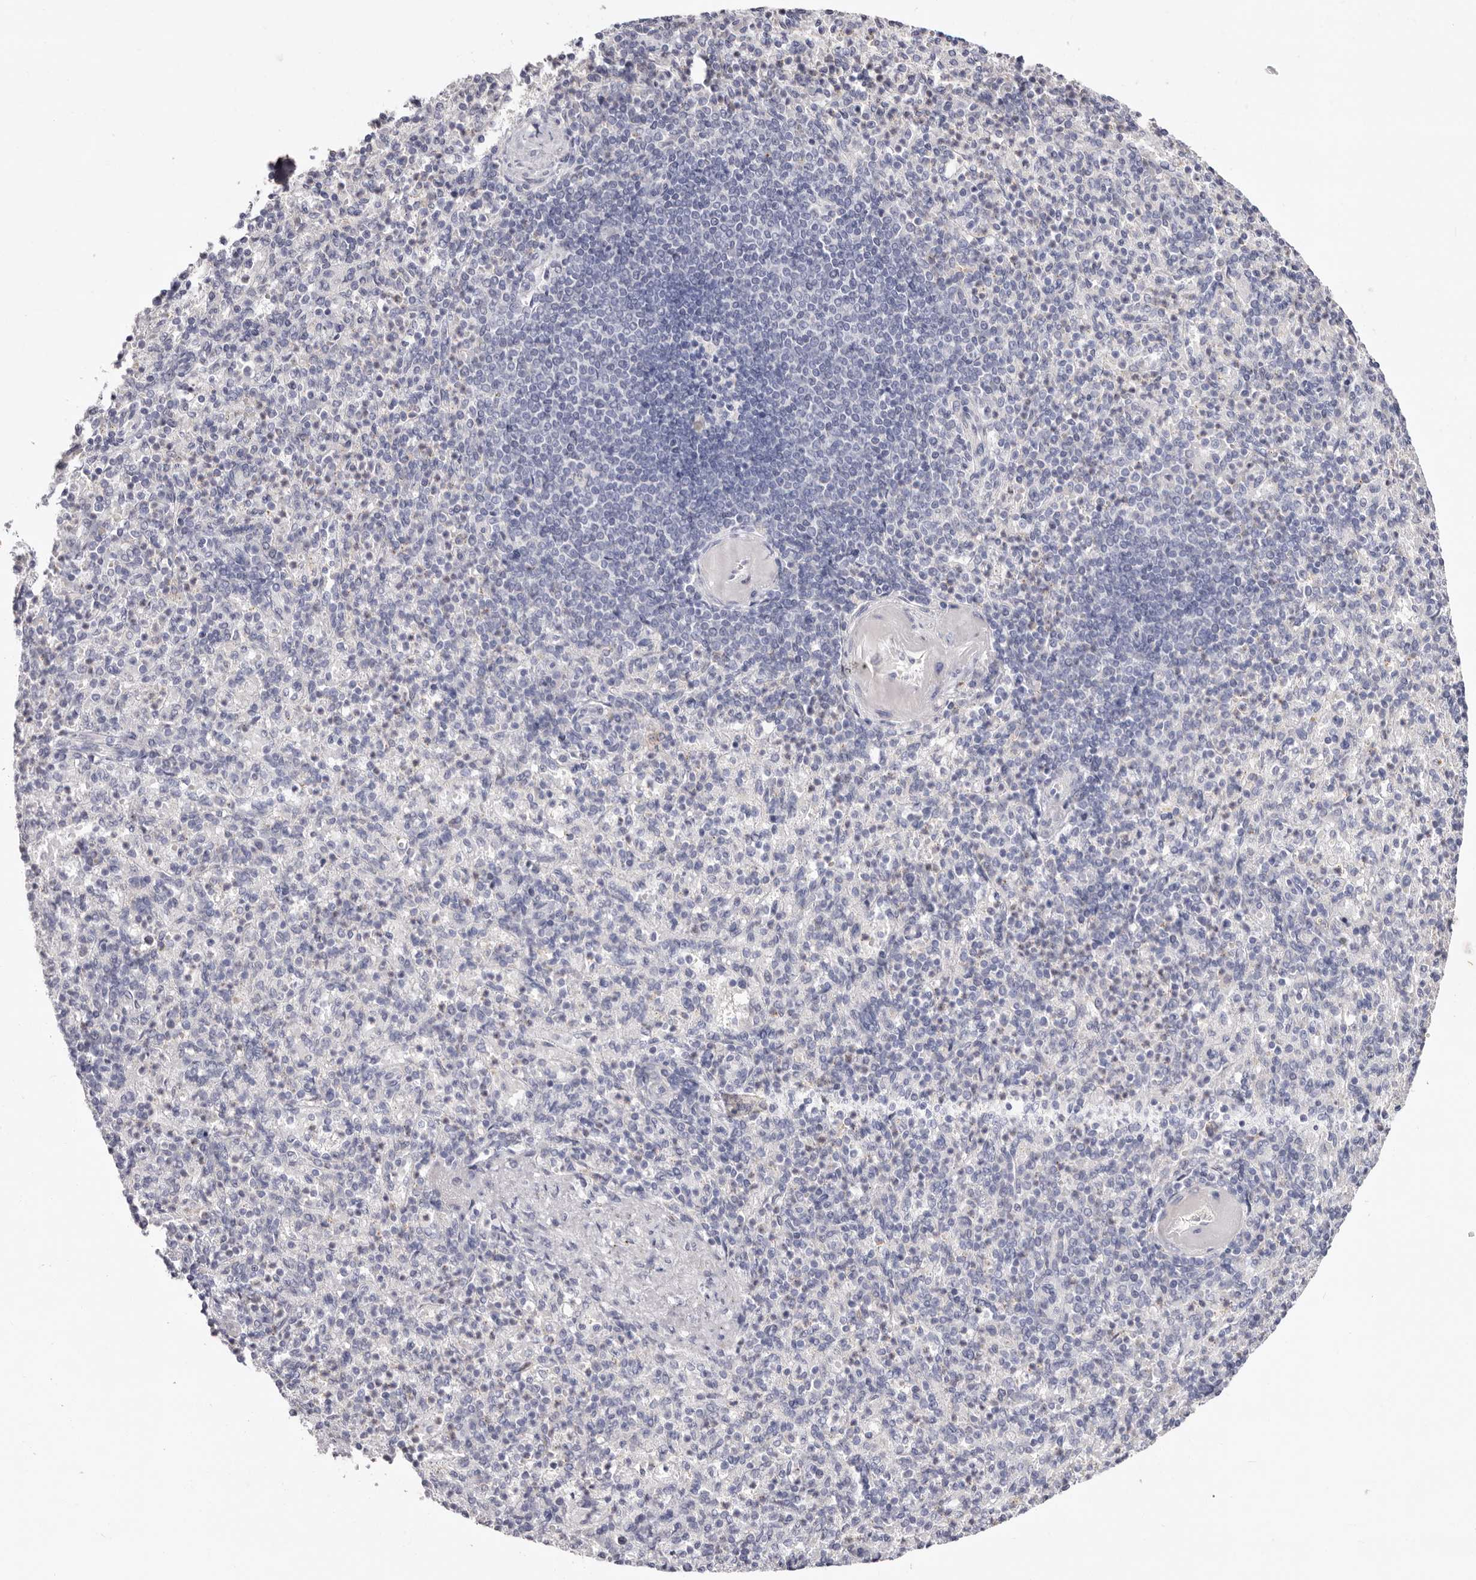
{"staining": {"intensity": "negative", "quantity": "none", "location": "none"}, "tissue": "spleen", "cell_type": "Cells in red pulp", "image_type": "normal", "snomed": [{"axis": "morphology", "description": "Normal tissue, NOS"}, {"axis": "topography", "description": "Spleen"}], "caption": "Human spleen stained for a protein using immunohistochemistry (IHC) reveals no staining in cells in red pulp.", "gene": "LMLN", "patient": {"sex": "female", "age": 74}}